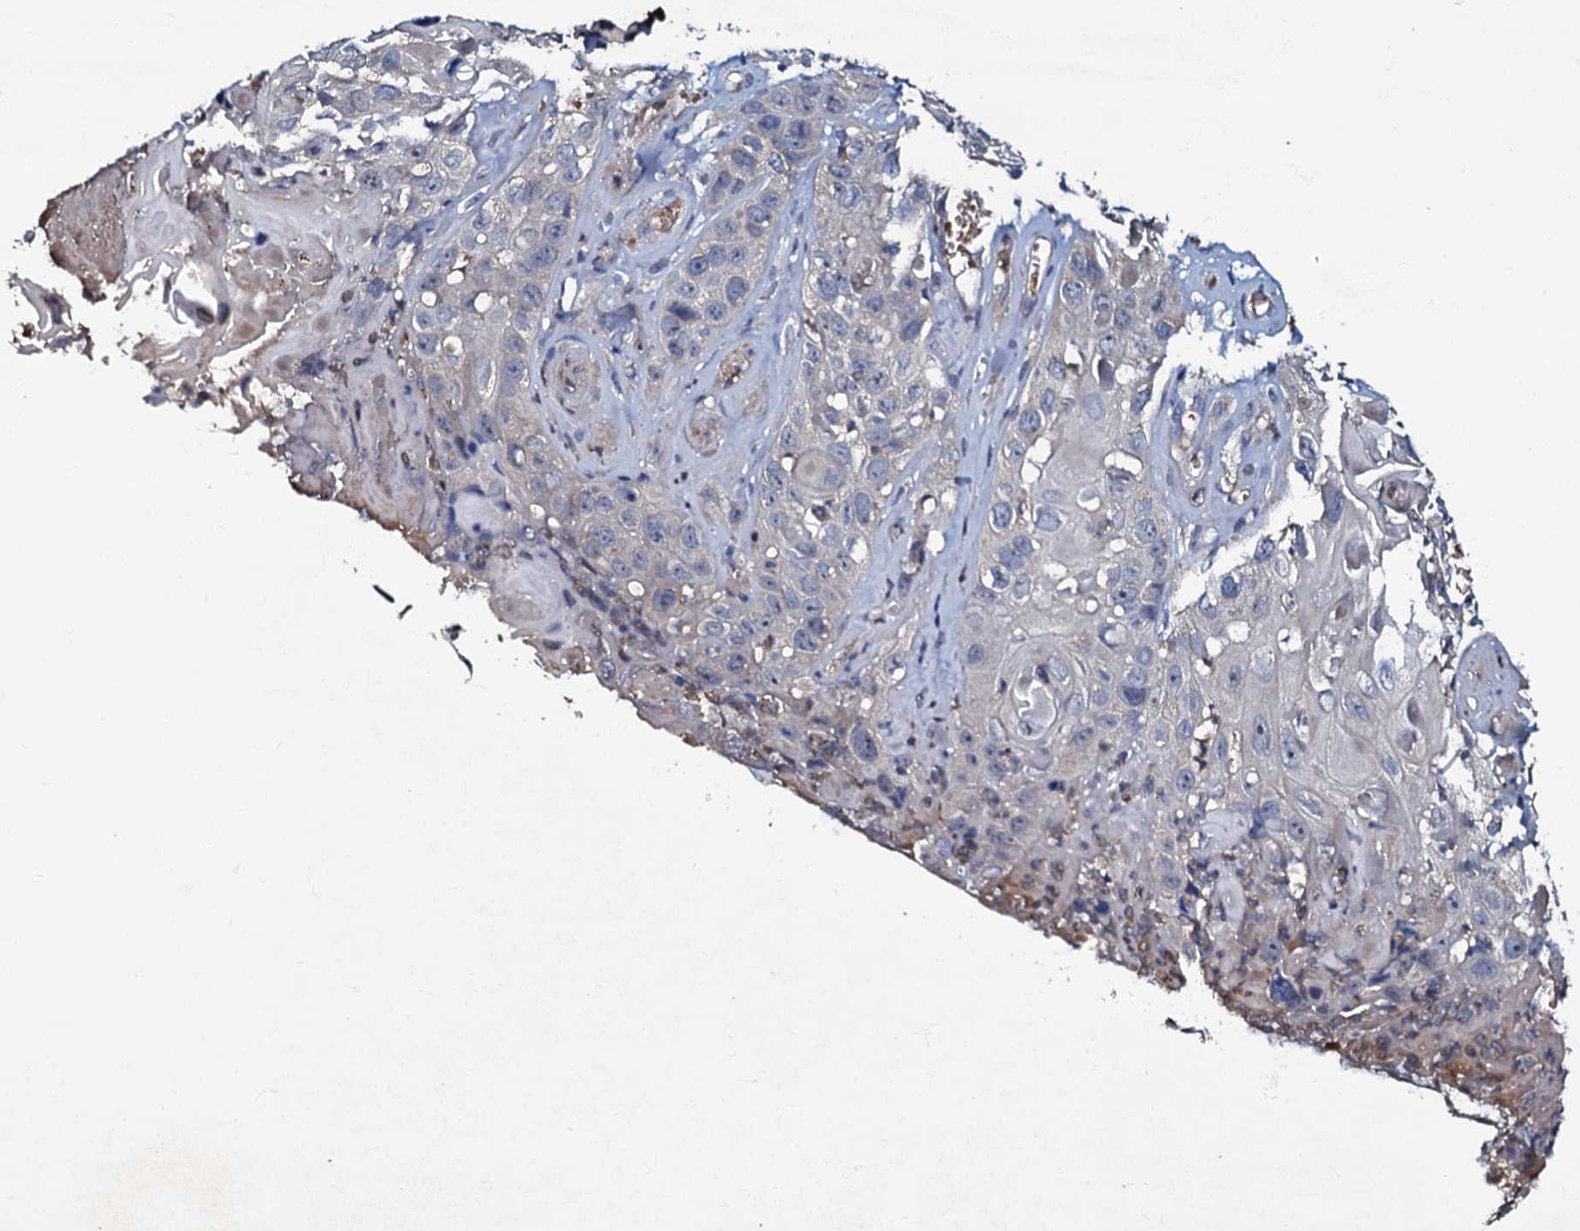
{"staining": {"intensity": "negative", "quantity": "none", "location": "none"}, "tissue": "skin cancer", "cell_type": "Tumor cells", "image_type": "cancer", "snomed": [{"axis": "morphology", "description": "Squamous cell carcinoma, NOS"}, {"axis": "topography", "description": "Skin"}], "caption": "IHC image of neoplastic tissue: human skin squamous cell carcinoma stained with DAB shows no significant protein positivity in tumor cells.", "gene": "CPNE2", "patient": {"sex": "male", "age": 55}}